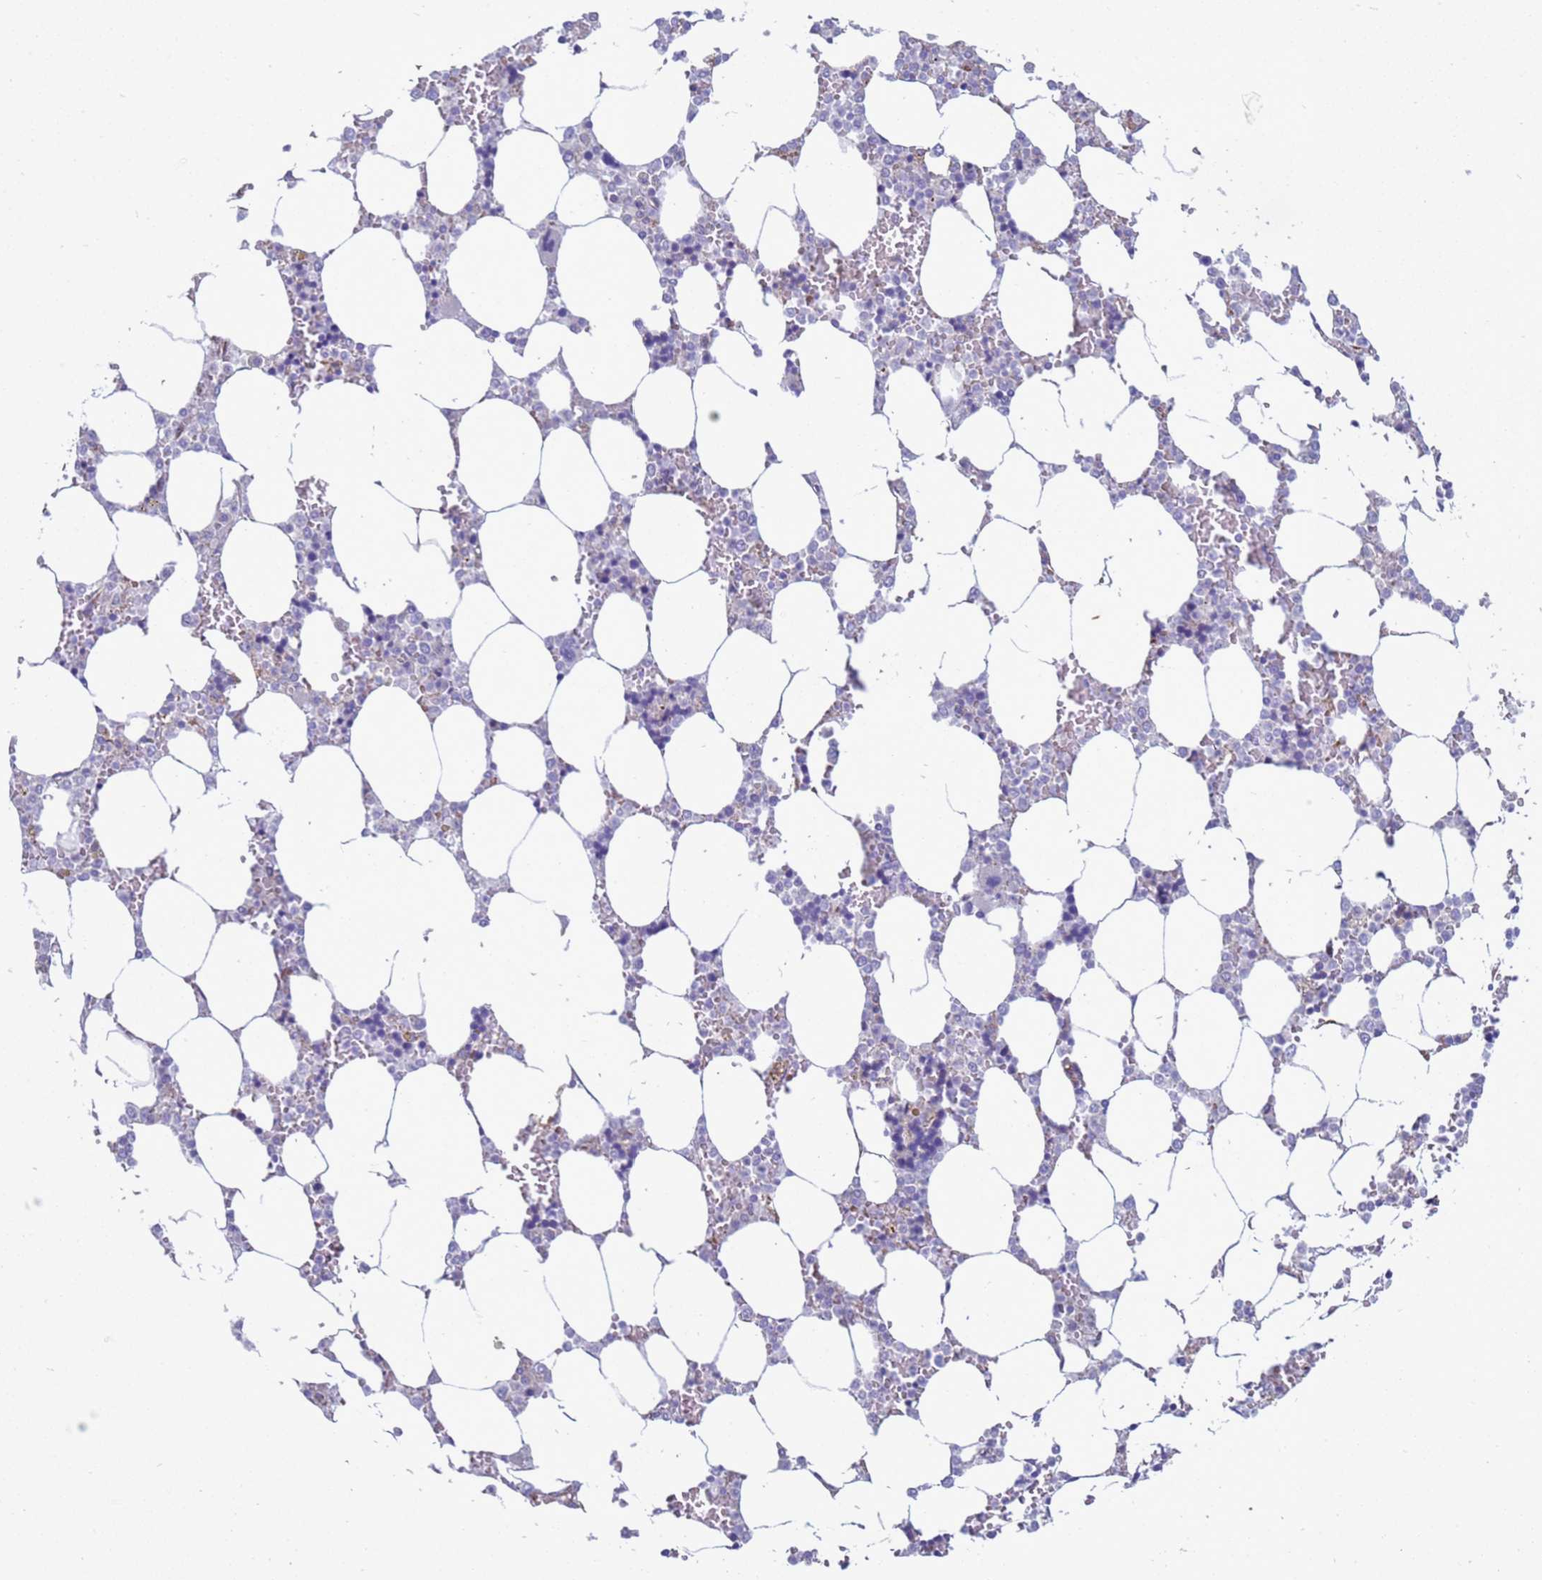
{"staining": {"intensity": "negative", "quantity": "none", "location": "none"}, "tissue": "bone marrow", "cell_type": "Hematopoietic cells", "image_type": "normal", "snomed": [{"axis": "morphology", "description": "Normal tissue, NOS"}, {"axis": "topography", "description": "Bone marrow"}], "caption": "High power microscopy histopathology image of an immunohistochemistry micrograph of benign bone marrow, revealing no significant positivity in hematopoietic cells.", "gene": "ABHD17B", "patient": {"sex": "male", "age": 64}}